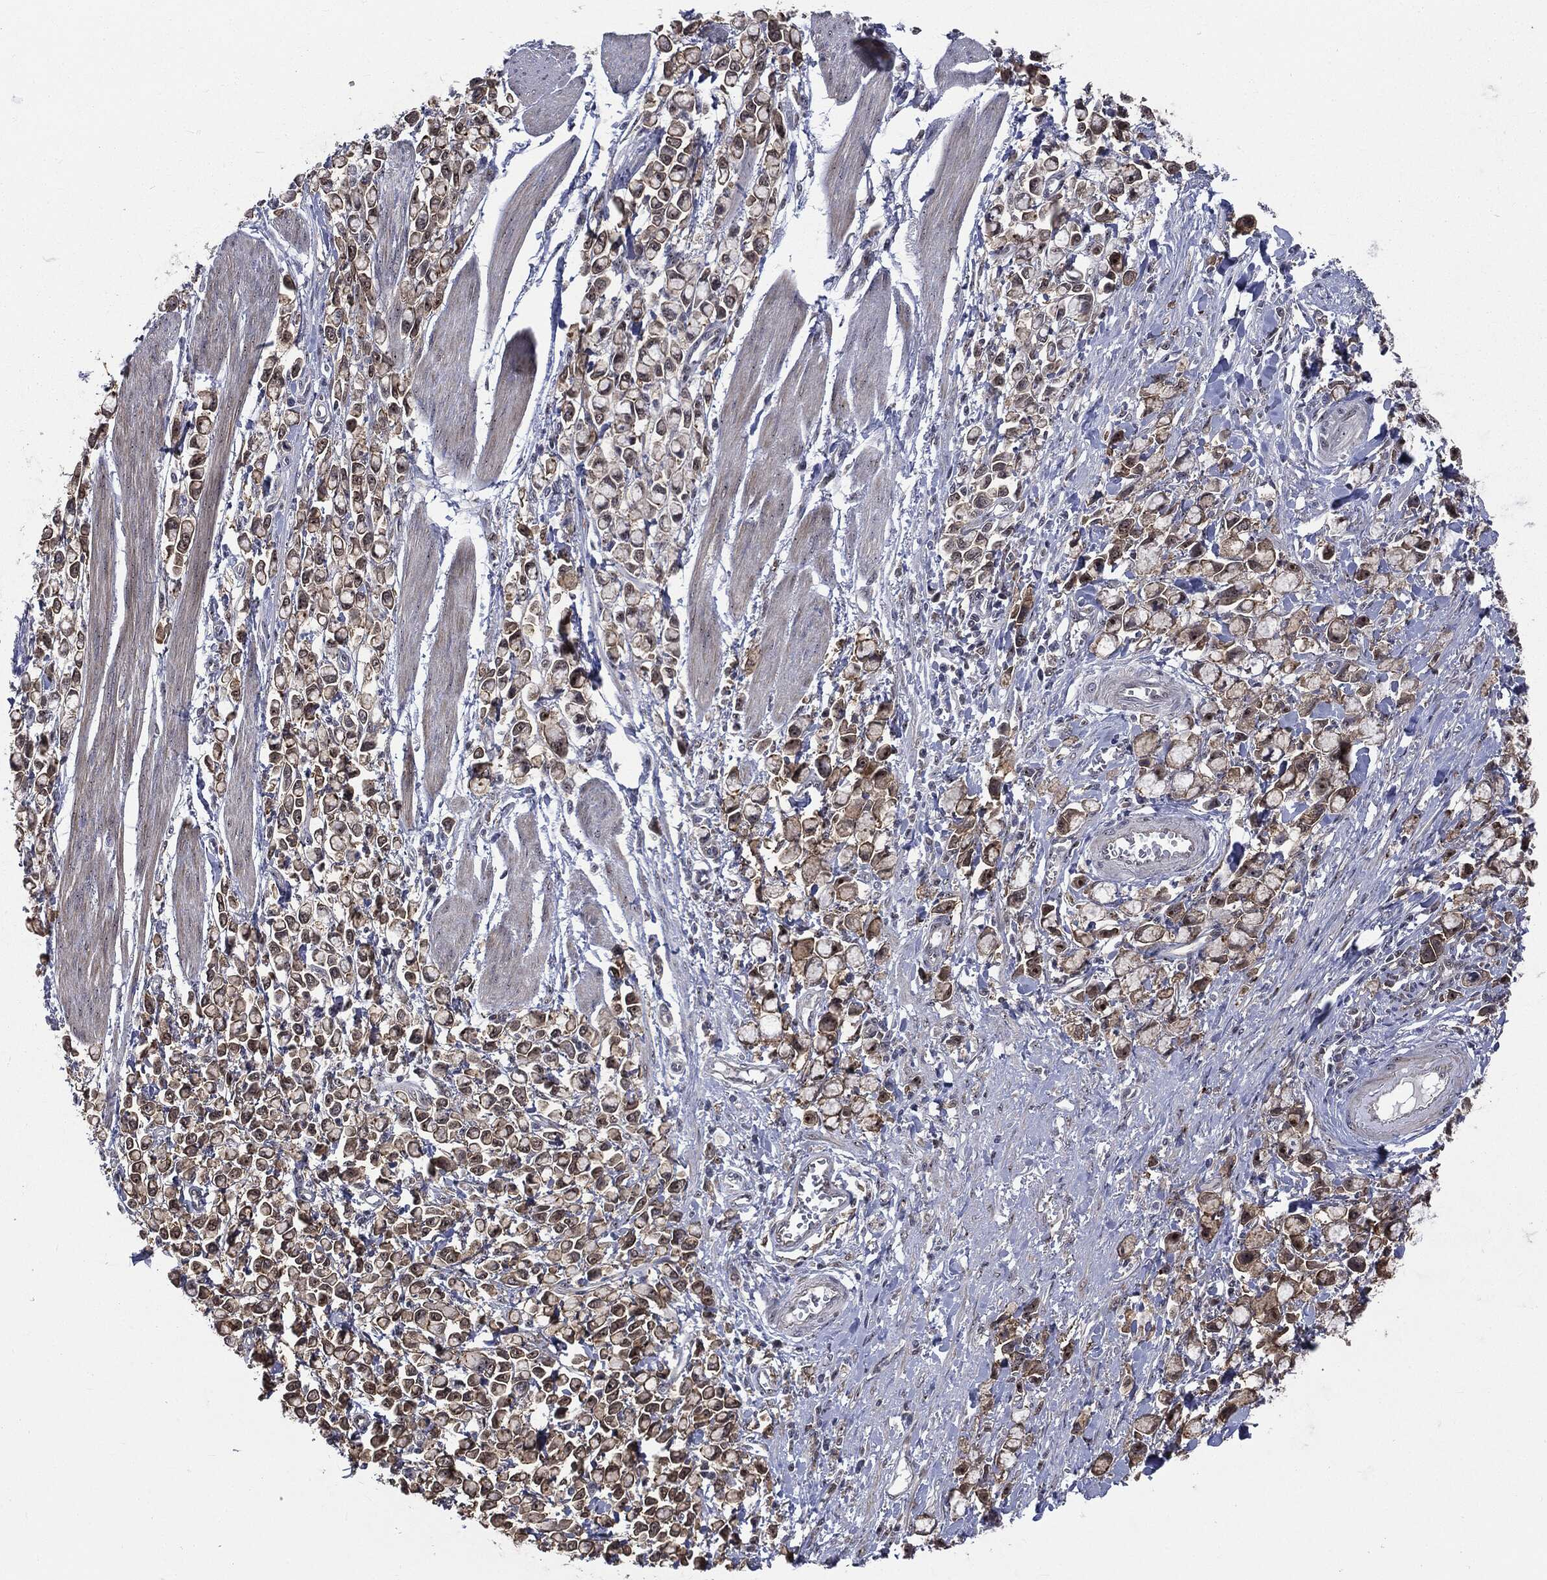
{"staining": {"intensity": "moderate", "quantity": ">75%", "location": "cytoplasmic/membranous"}, "tissue": "stomach cancer", "cell_type": "Tumor cells", "image_type": "cancer", "snomed": [{"axis": "morphology", "description": "Adenocarcinoma, NOS"}, {"axis": "topography", "description": "Stomach"}], "caption": "This micrograph shows immunohistochemistry (IHC) staining of human stomach cancer, with medium moderate cytoplasmic/membranous expression in about >75% of tumor cells.", "gene": "TRMT1L", "patient": {"sex": "female", "age": 81}}